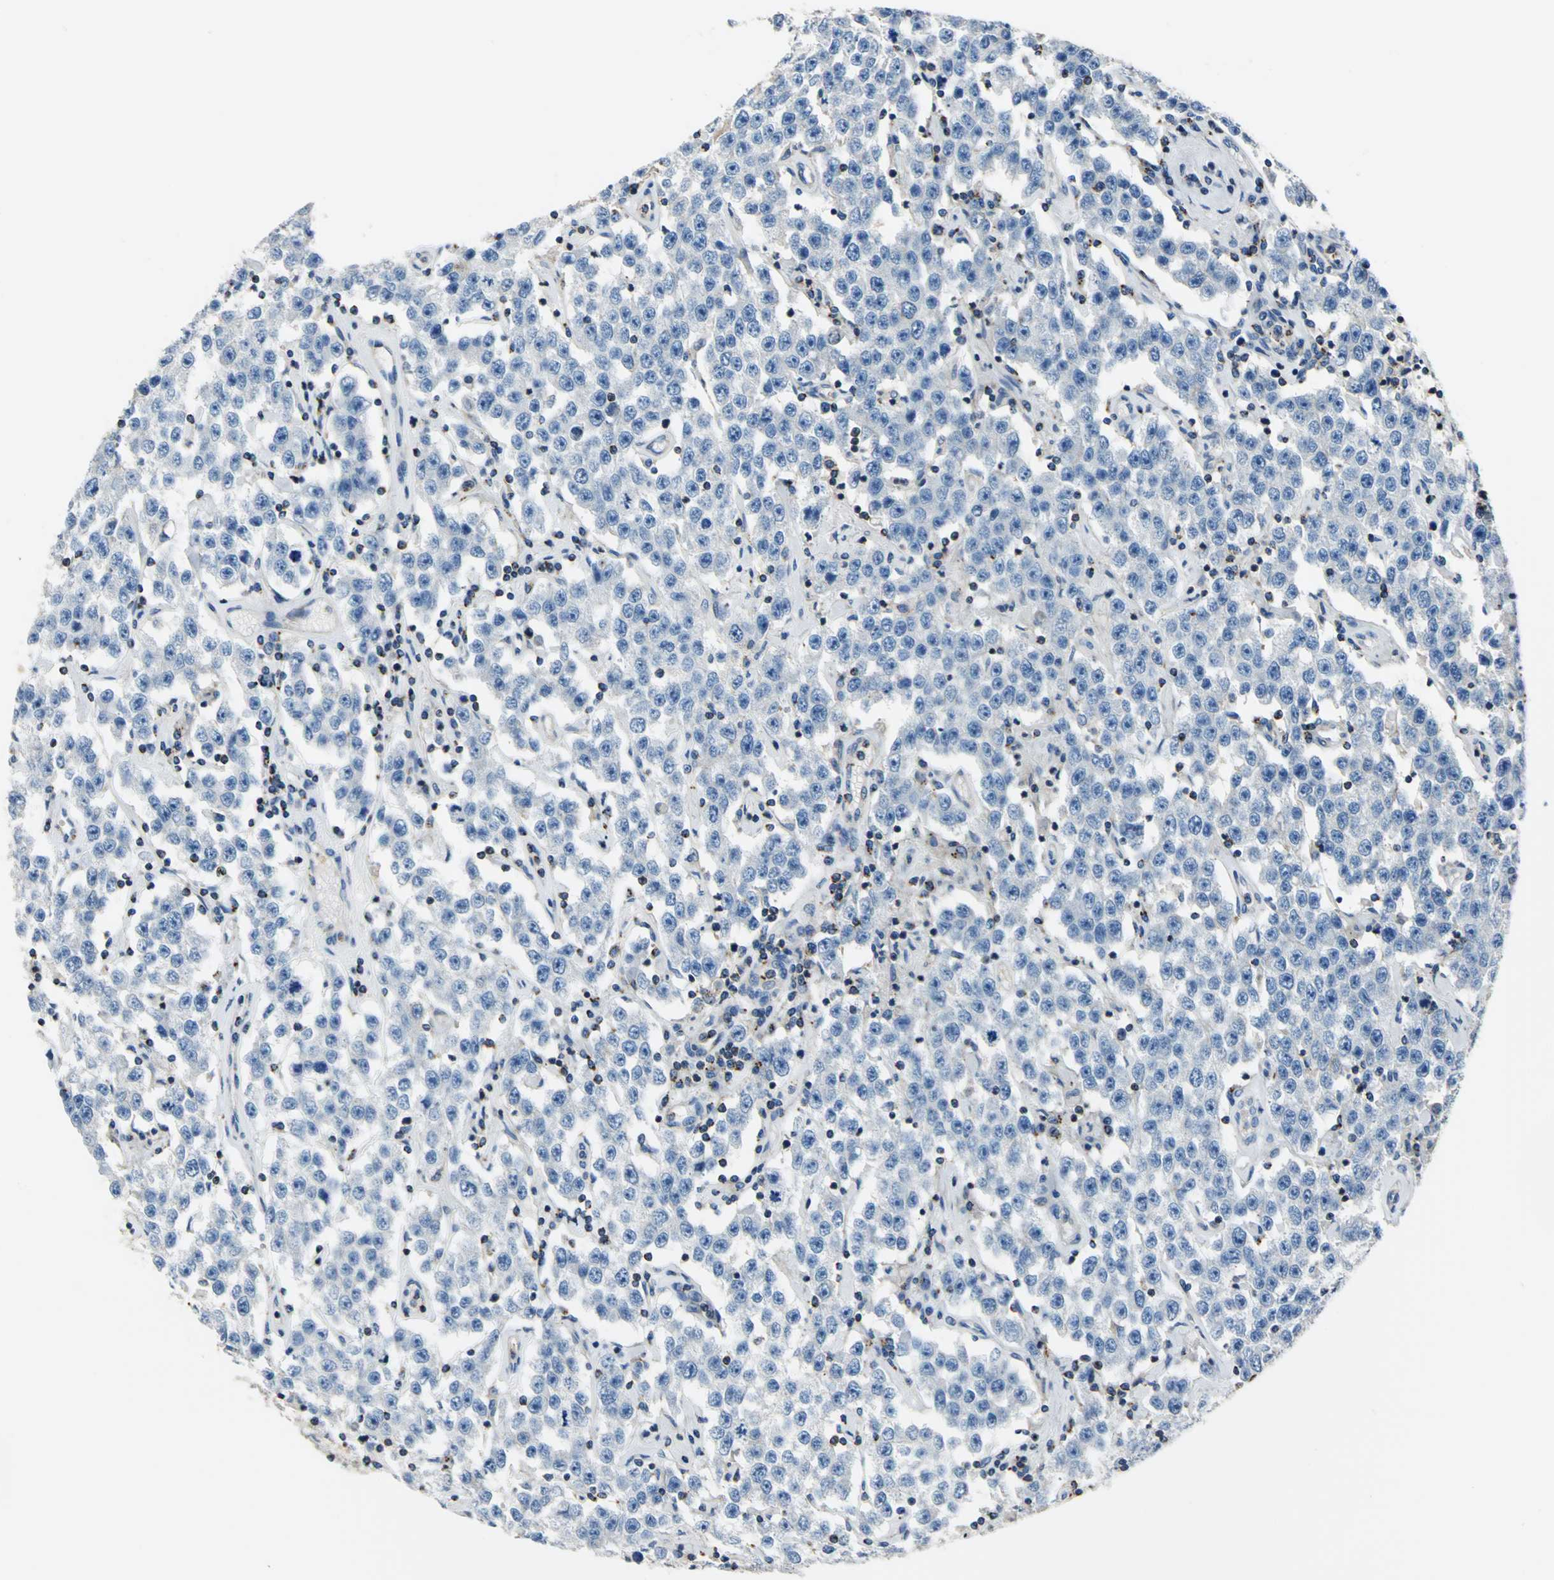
{"staining": {"intensity": "negative", "quantity": "none", "location": "none"}, "tissue": "testis cancer", "cell_type": "Tumor cells", "image_type": "cancer", "snomed": [{"axis": "morphology", "description": "Seminoma, NOS"}, {"axis": "topography", "description": "Testis"}], "caption": "The micrograph shows no staining of tumor cells in testis cancer (seminoma).", "gene": "SEPTIN6", "patient": {"sex": "male", "age": 52}}